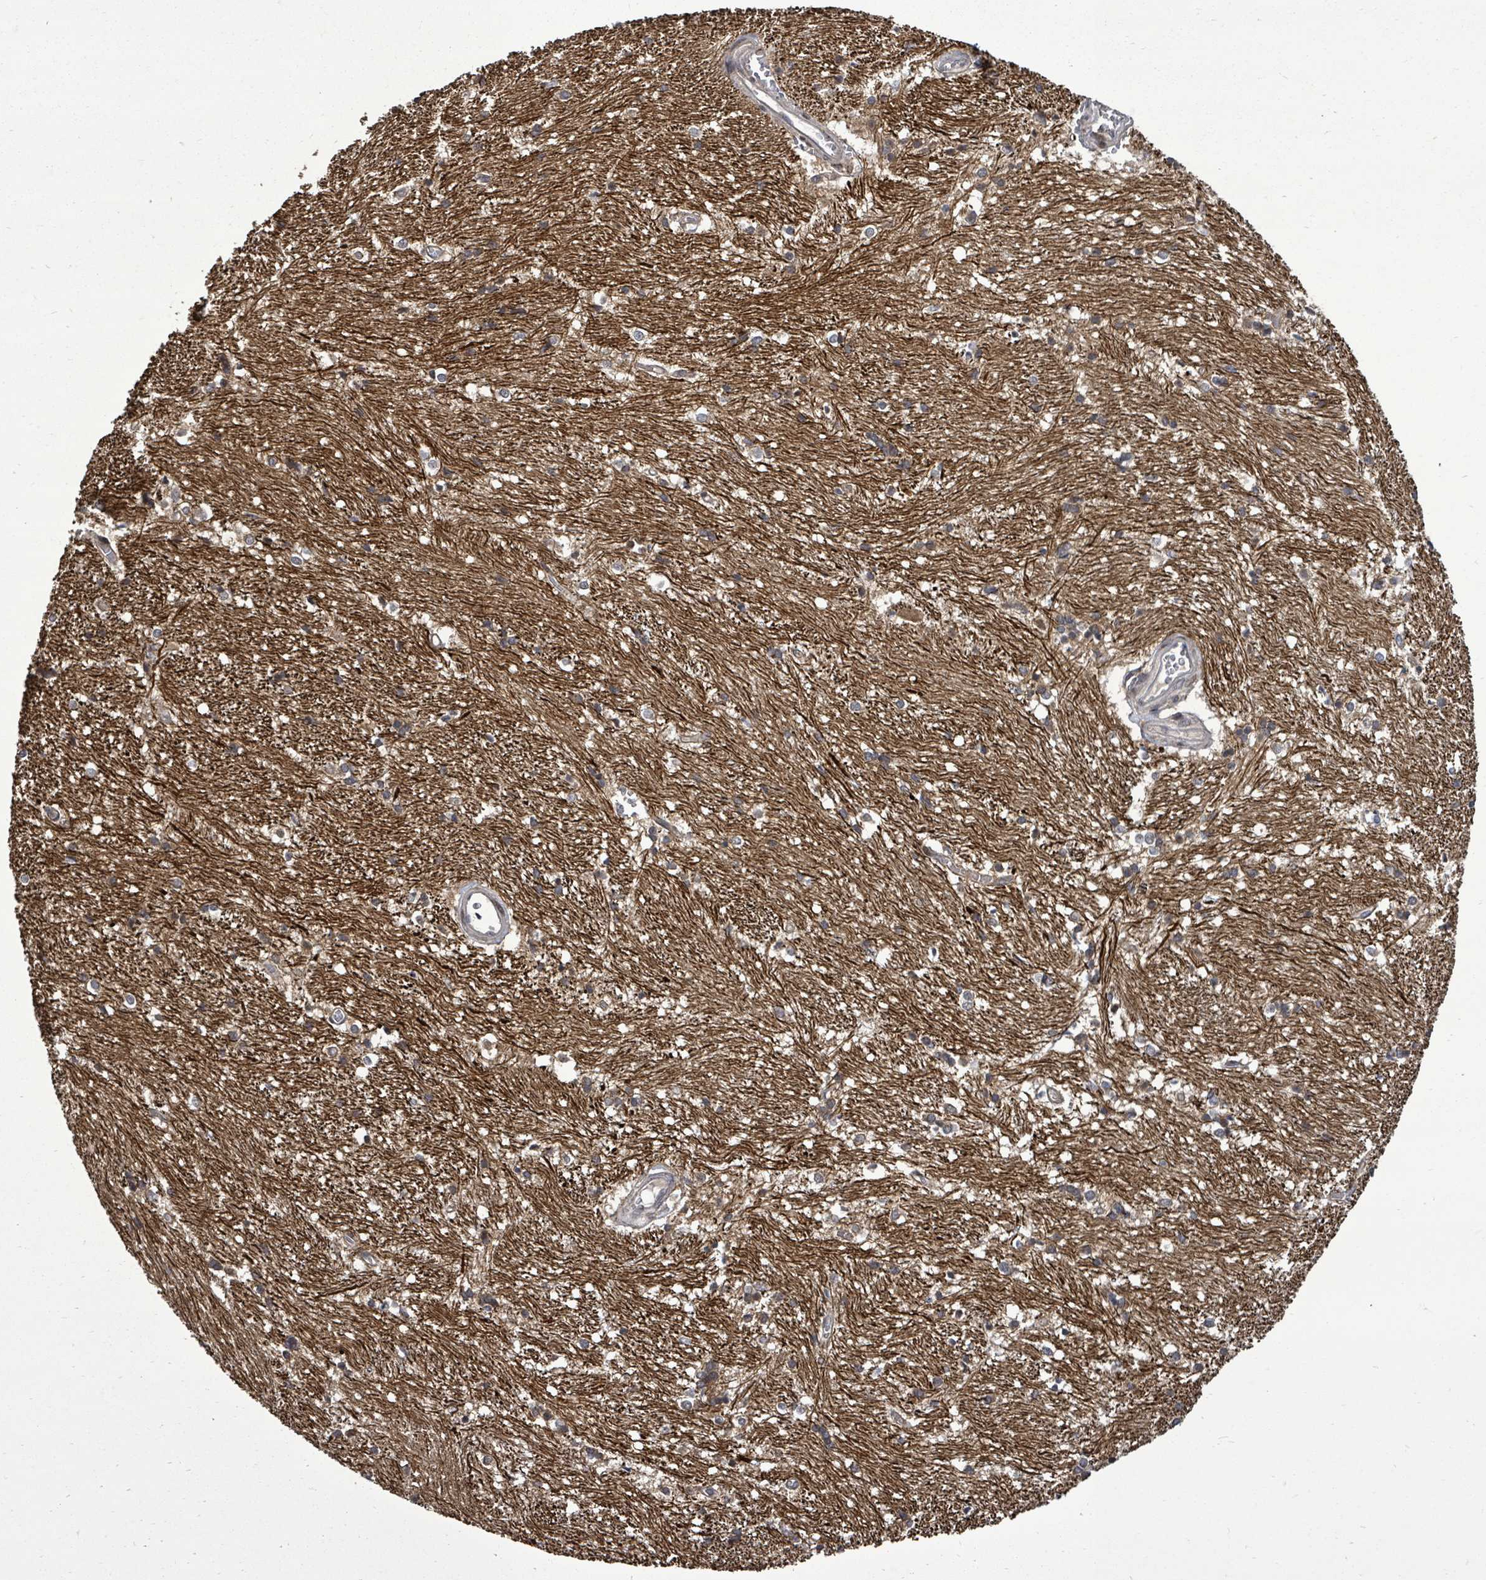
{"staining": {"intensity": "weak", "quantity": "<25%", "location": "cytoplasmic/membranous,nuclear"}, "tissue": "caudate", "cell_type": "Glial cells", "image_type": "normal", "snomed": [{"axis": "morphology", "description": "Normal tissue, NOS"}, {"axis": "topography", "description": "Lateral ventricle wall"}], "caption": "Immunohistochemistry histopathology image of normal caudate: caudate stained with DAB shows no significant protein expression in glial cells.", "gene": "KRTAP27", "patient": {"sex": "male", "age": 37}}